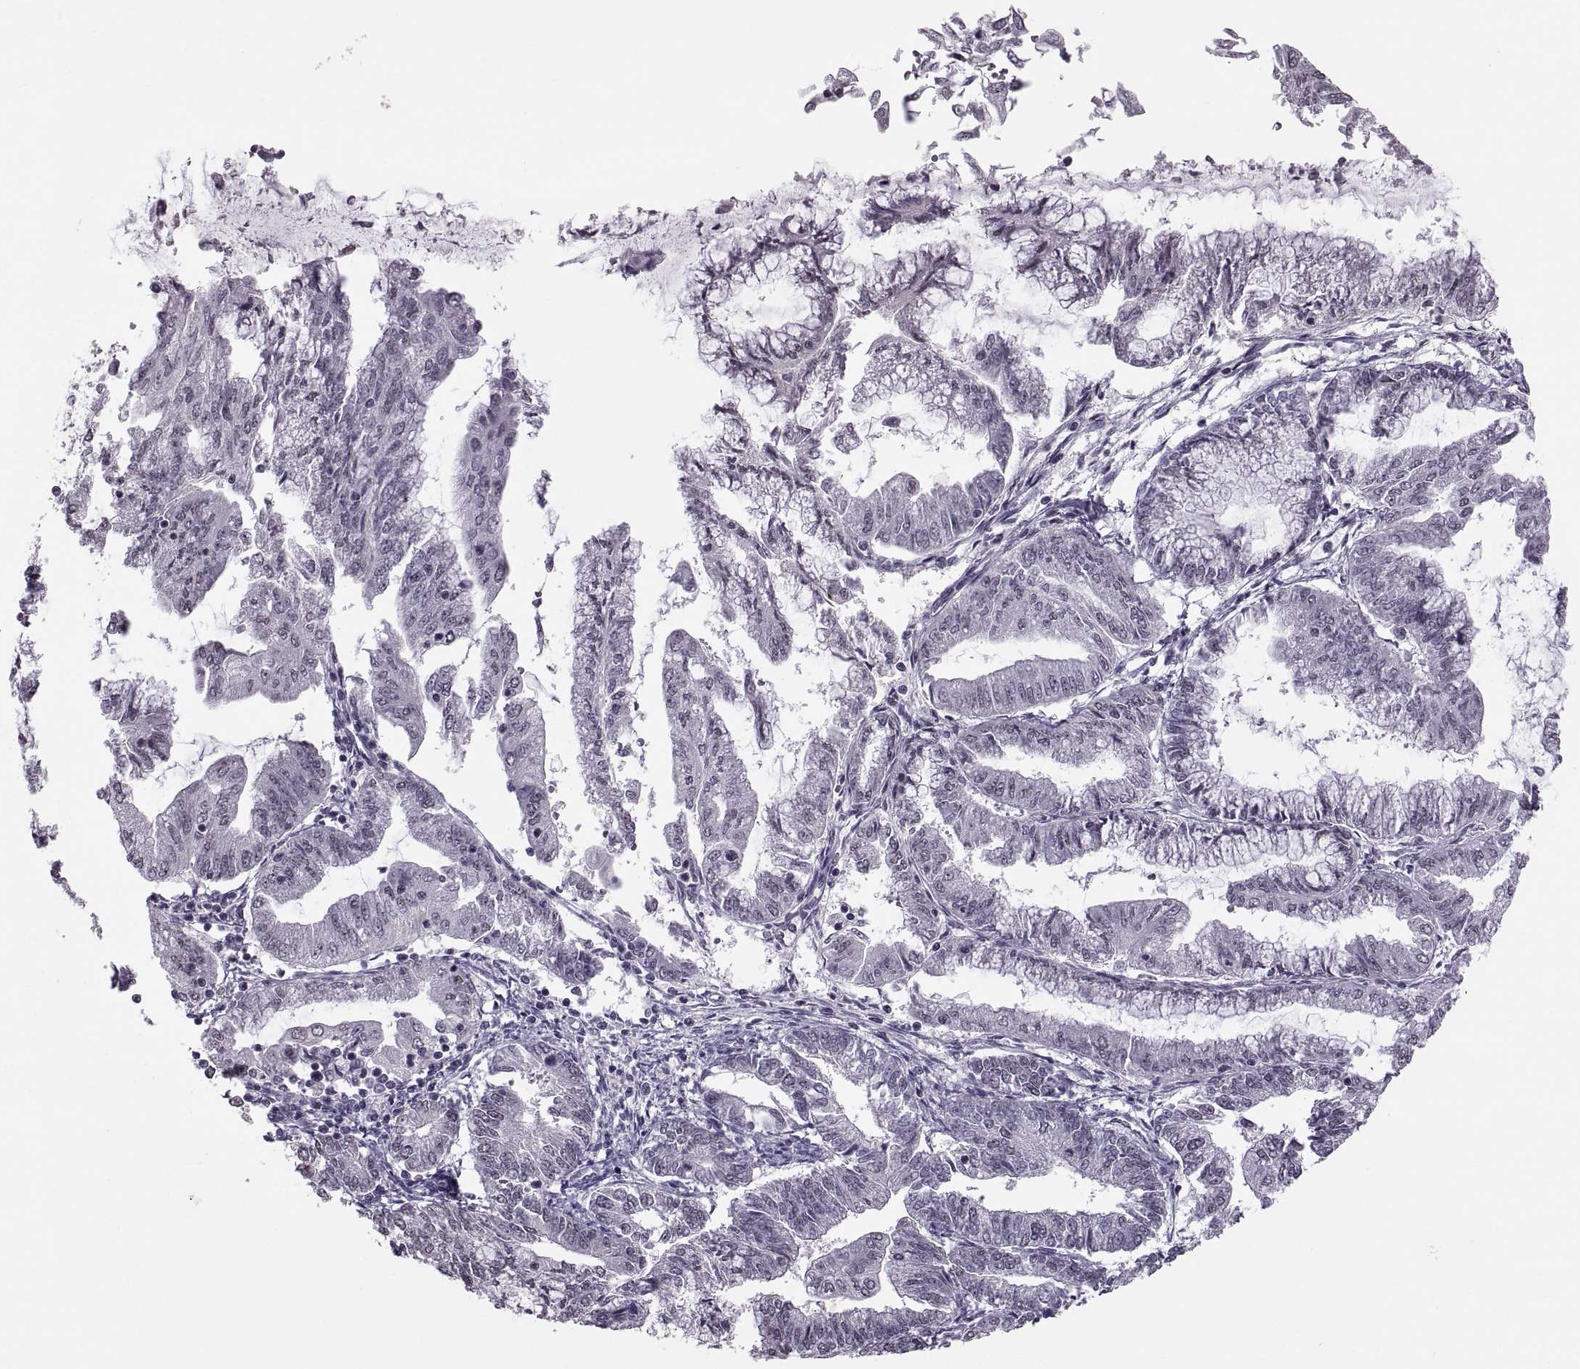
{"staining": {"intensity": "negative", "quantity": "none", "location": "none"}, "tissue": "endometrial cancer", "cell_type": "Tumor cells", "image_type": "cancer", "snomed": [{"axis": "morphology", "description": "Adenocarcinoma, NOS"}, {"axis": "topography", "description": "Endometrium"}], "caption": "The IHC histopathology image has no significant positivity in tumor cells of endometrial cancer (adenocarcinoma) tissue.", "gene": "OTP", "patient": {"sex": "female", "age": 55}}